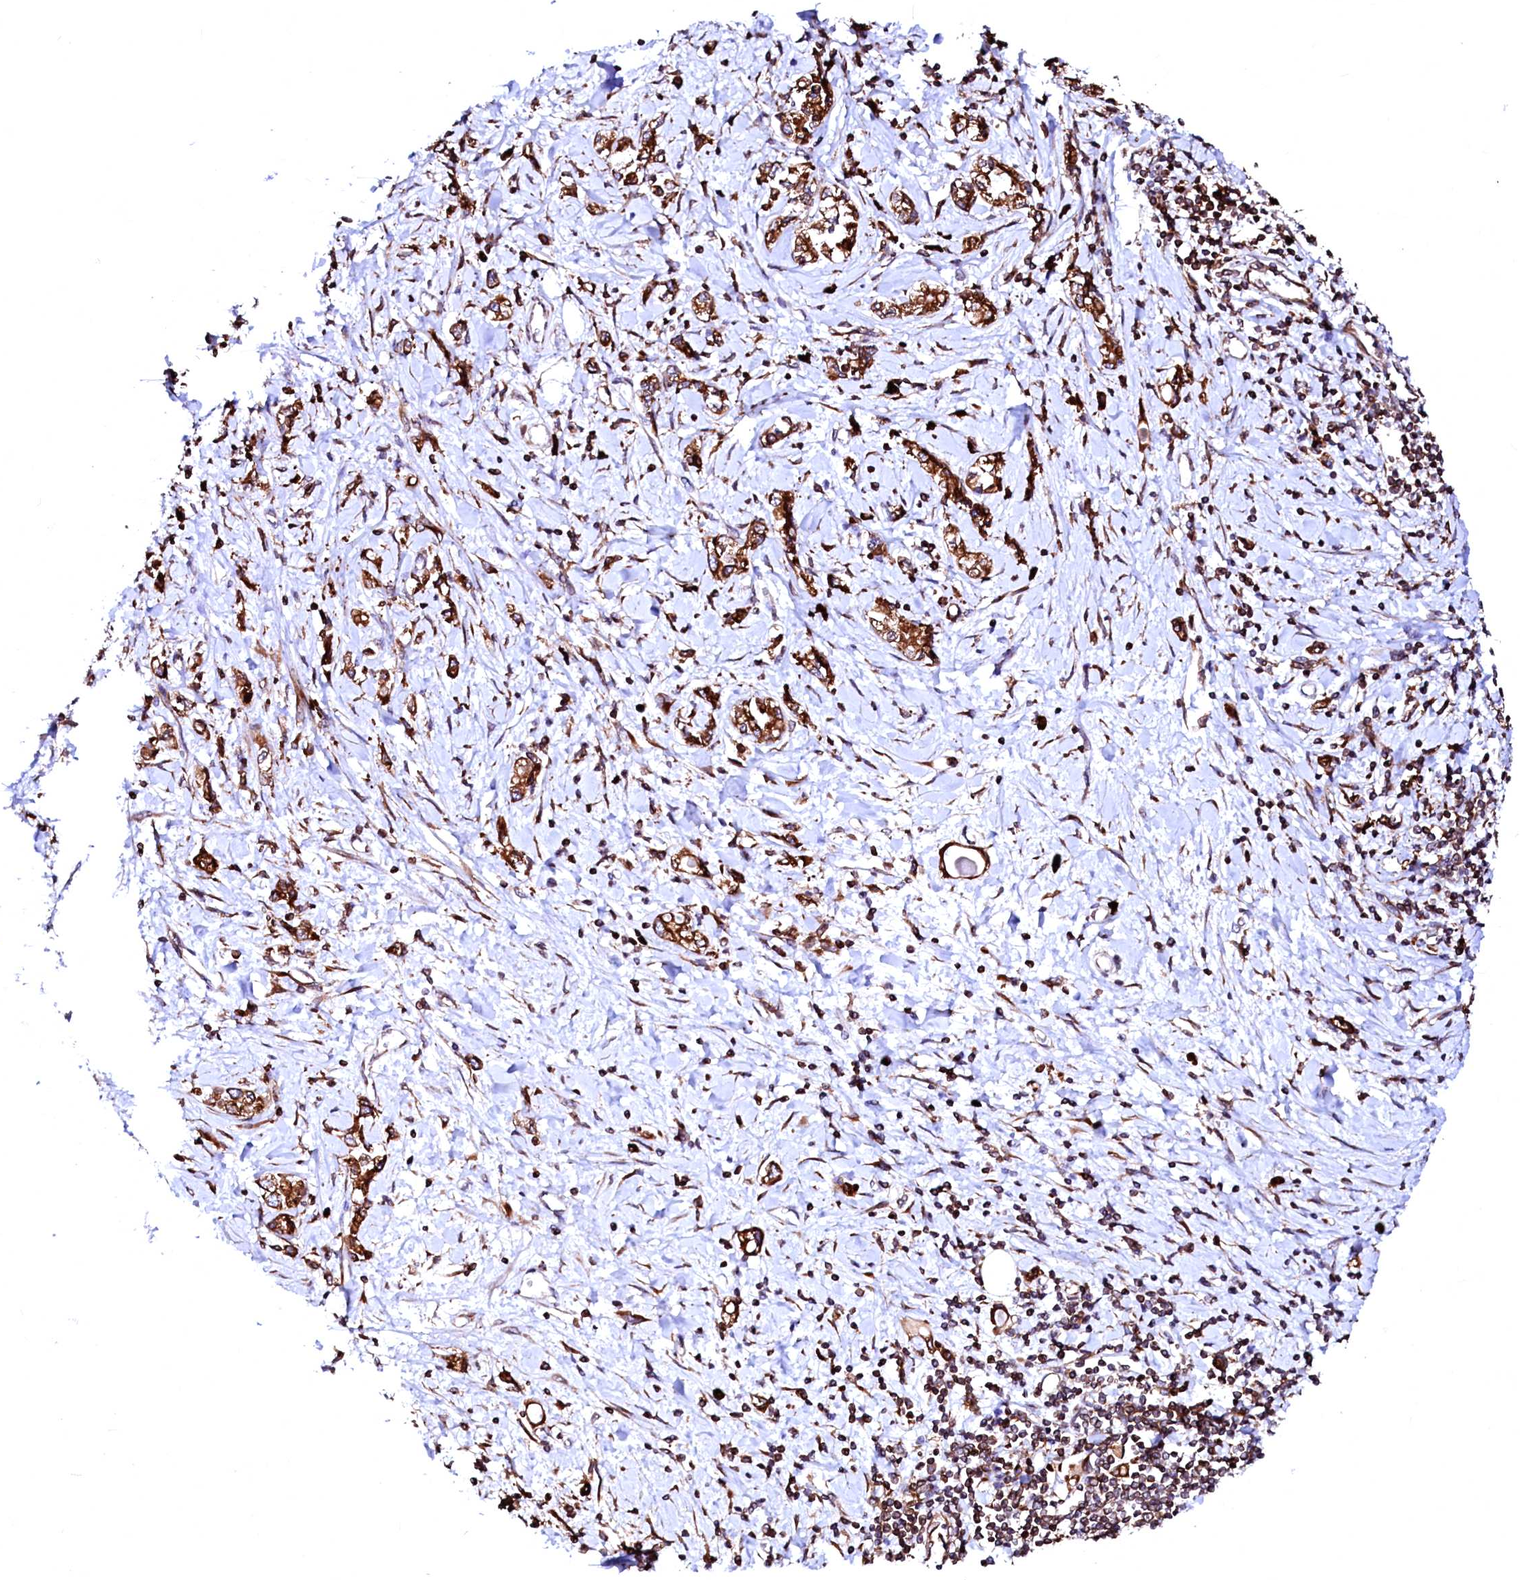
{"staining": {"intensity": "strong", "quantity": ">75%", "location": "cytoplasmic/membranous"}, "tissue": "stomach cancer", "cell_type": "Tumor cells", "image_type": "cancer", "snomed": [{"axis": "morphology", "description": "Adenocarcinoma, NOS"}, {"axis": "topography", "description": "Stomach"}], "caption": "Tumor cells exhibit strong cytoplasmic/membranous expression in about >75% of cells in stomach adenocarcinoma.", "gene": "DERL1", "patient": {"sex": "female", "age": 76}}